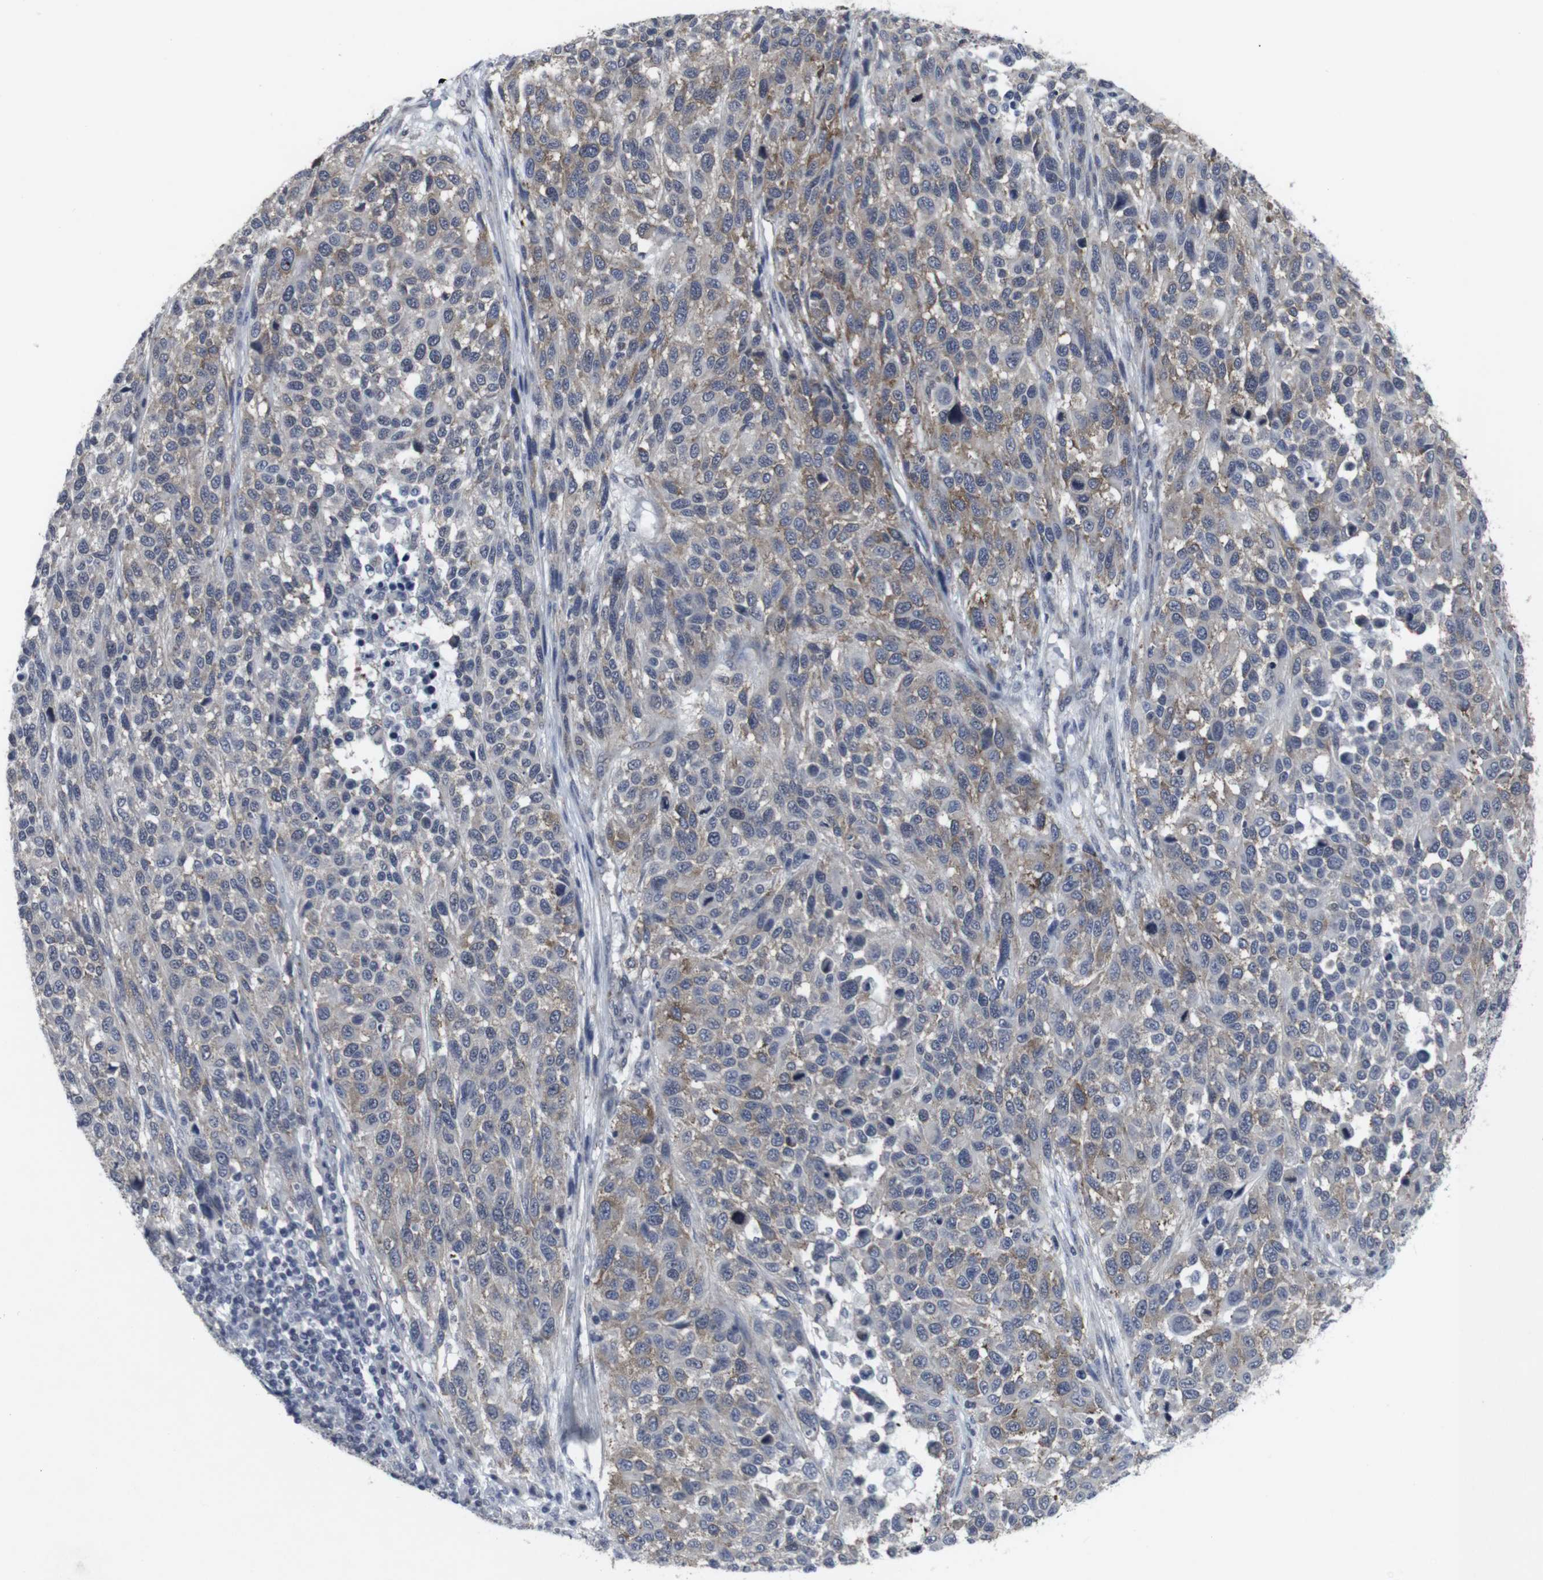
{"staining": {"intensity": "moderate", "quantity": "<25%", "location": "cytoplasmic/membranous"}, "tissue": "melanoma", "cell_type": "Tumor cells", "image_type": "cancer", "snomed": [{"axis": "morphology", "description": "Malignant melanoma, Metastatic site"}, {"axis": "topography", "description": "Lymph node"}], "caption": "Melanoma stained with immunohistochemistry displays moderate cytoplasmic/membranous positivity in approximately <25% of tumor cells.", "gene": "GEMIN2", "patient": {"sex": "male", "age": 61}}